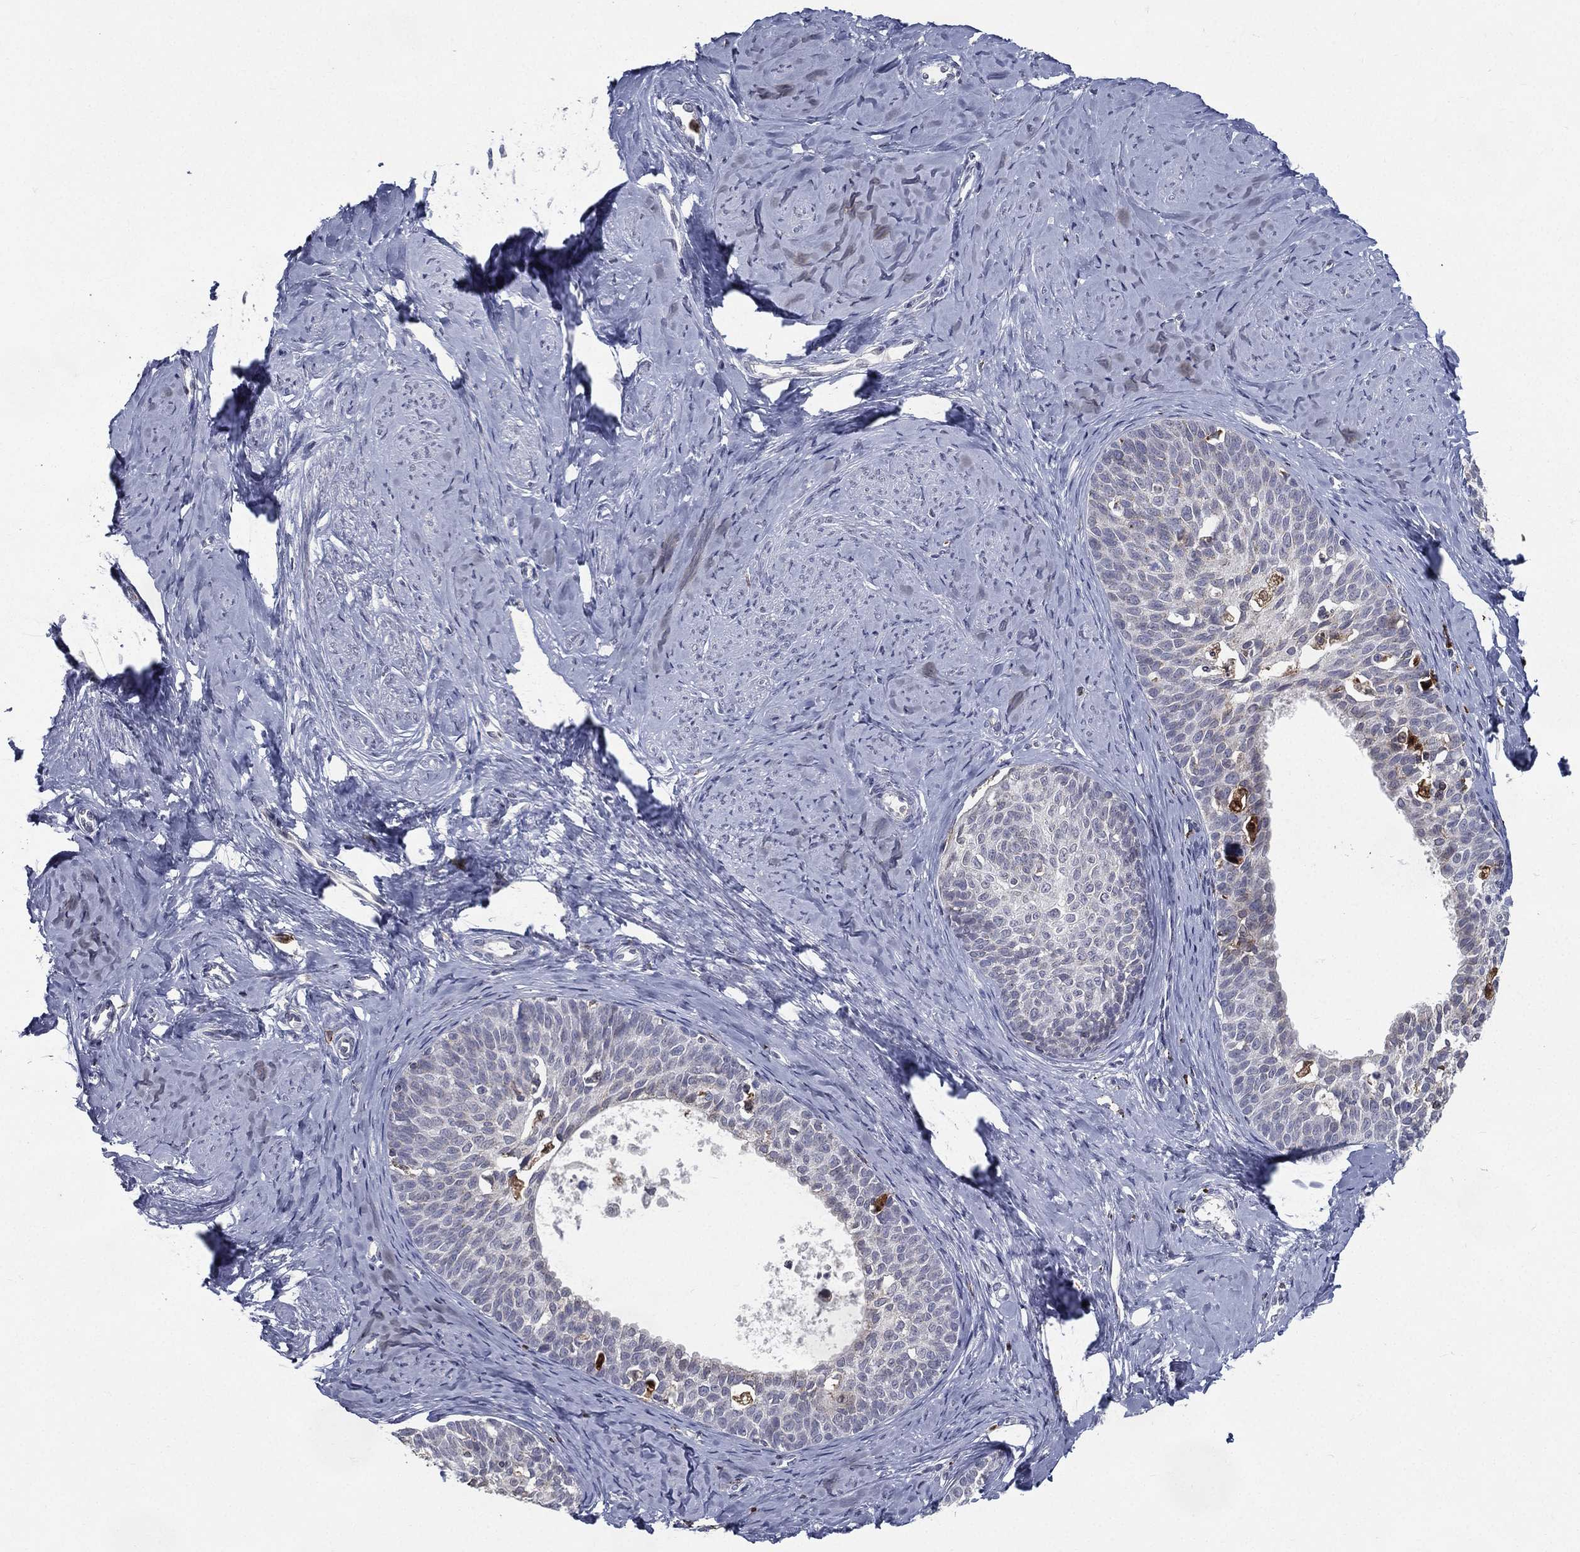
{"staining": {"intensity": "negative", "quantity": "none", "location": "none"}, "tissue": "cervical cancer", "cell_type": "Tumor cells", "image_type": "cancer", "snomed": [{"axis": "morphology", "description": "Squamous cell carcinoma, NOS"}, {"axis": "topography", "description": "Cervix"}], "caption": "An immunohistochemistry photomicrograph of cervical cancer (squamous cell carcinoma) is shown. There is no staining in tumor cells of cervical cancer (squamous cell carcinoma).", "gene": "EVI2B", "patient": {"sex": "female", "age": 51}}